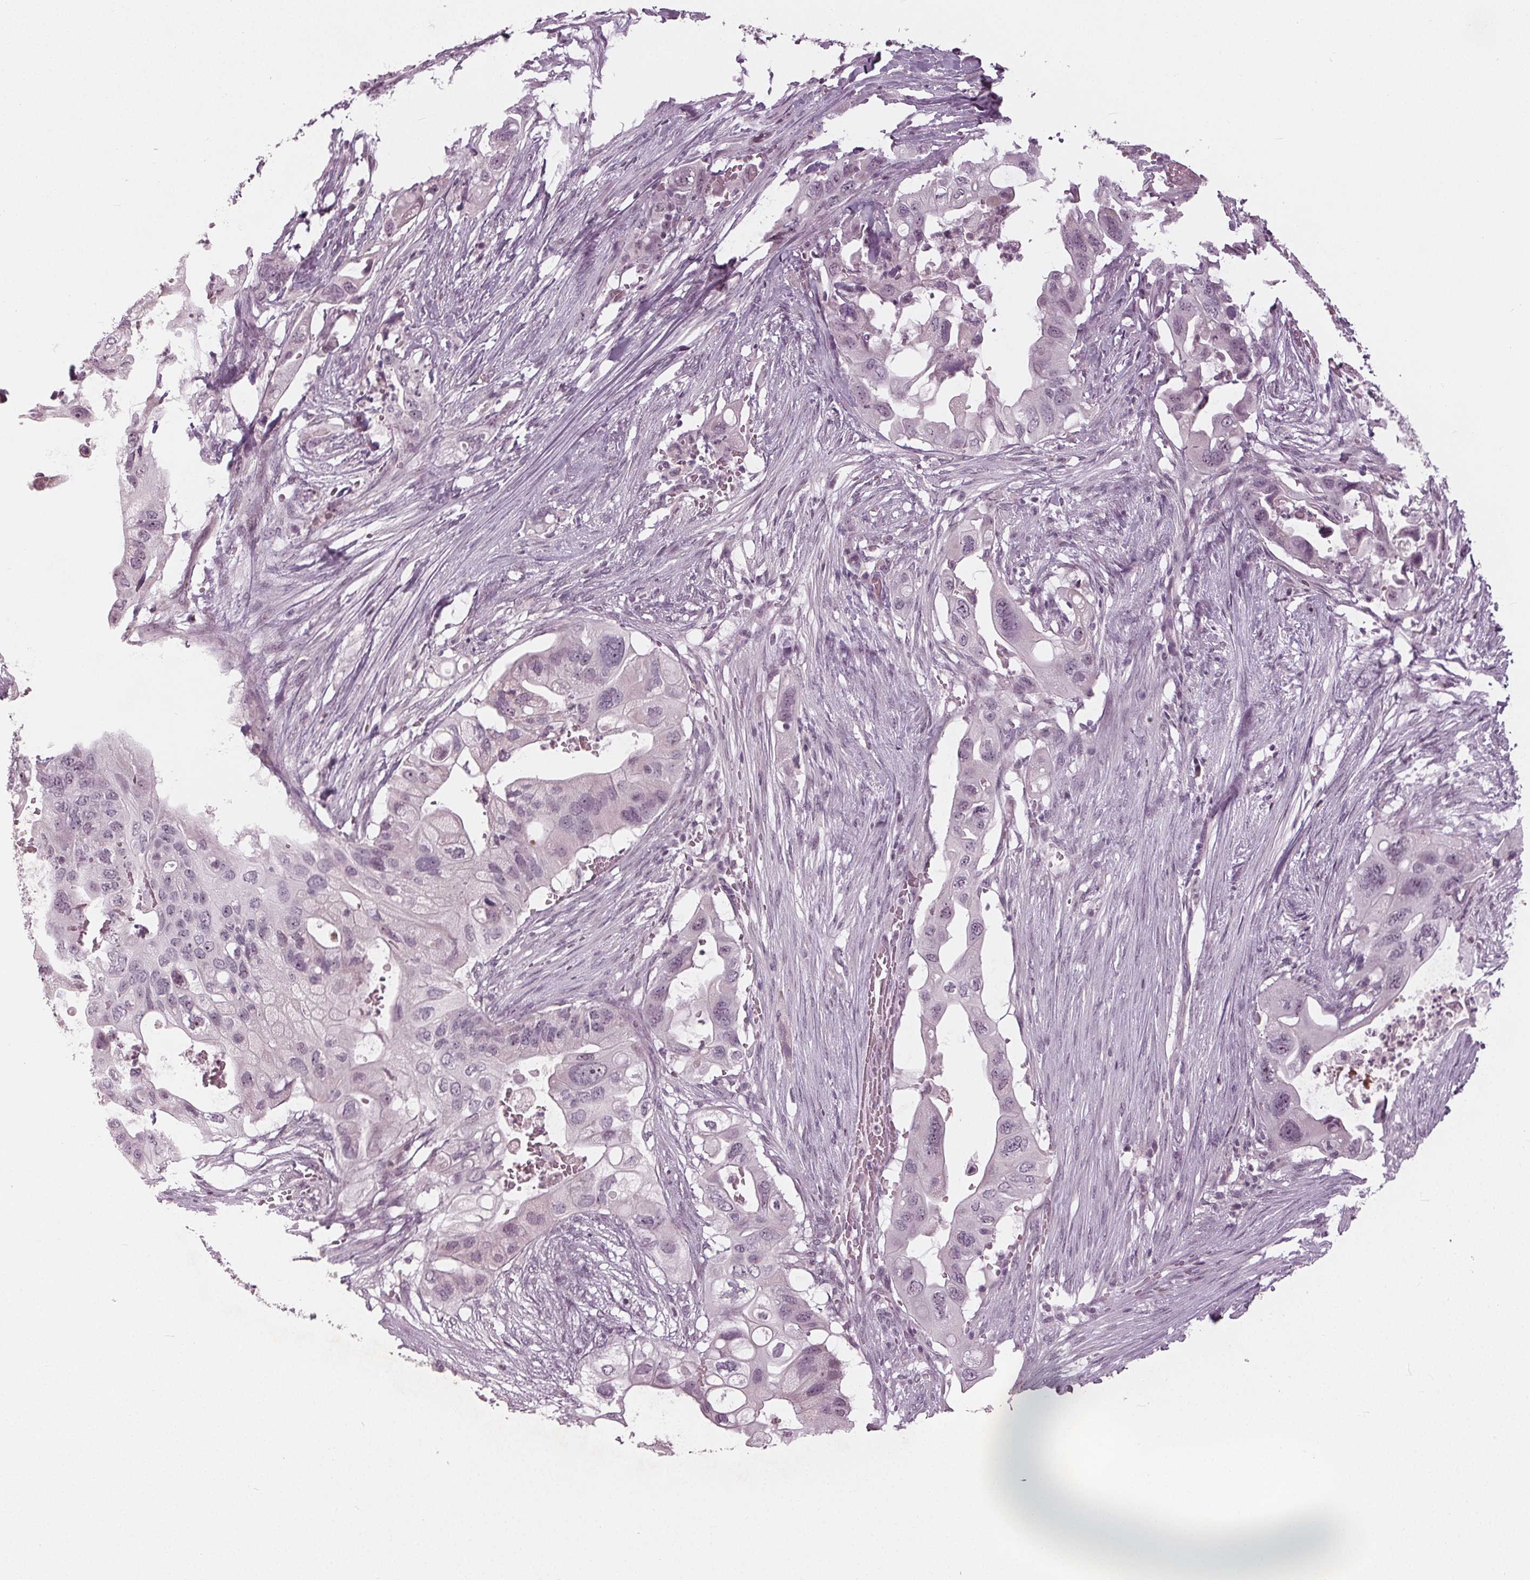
{"staining": {"intensity": "negative", "quantity": "none", "location": "none"}, "tissue": "pancreatic cancer", "cell_type": "Tumor cells", "image_type": "cancer", "snomed": [{"axis": "morphology", "description": "Adenocarcinoma, NOS"}, {"axis": "topography", "description": "Pancreas"}], "caption": "Pancreatic cancer stained for a protein using IHC shows no positivity tumor cells.", "gene": "ADPRHL1", "patient": {"sex": "female", "age": 72}}